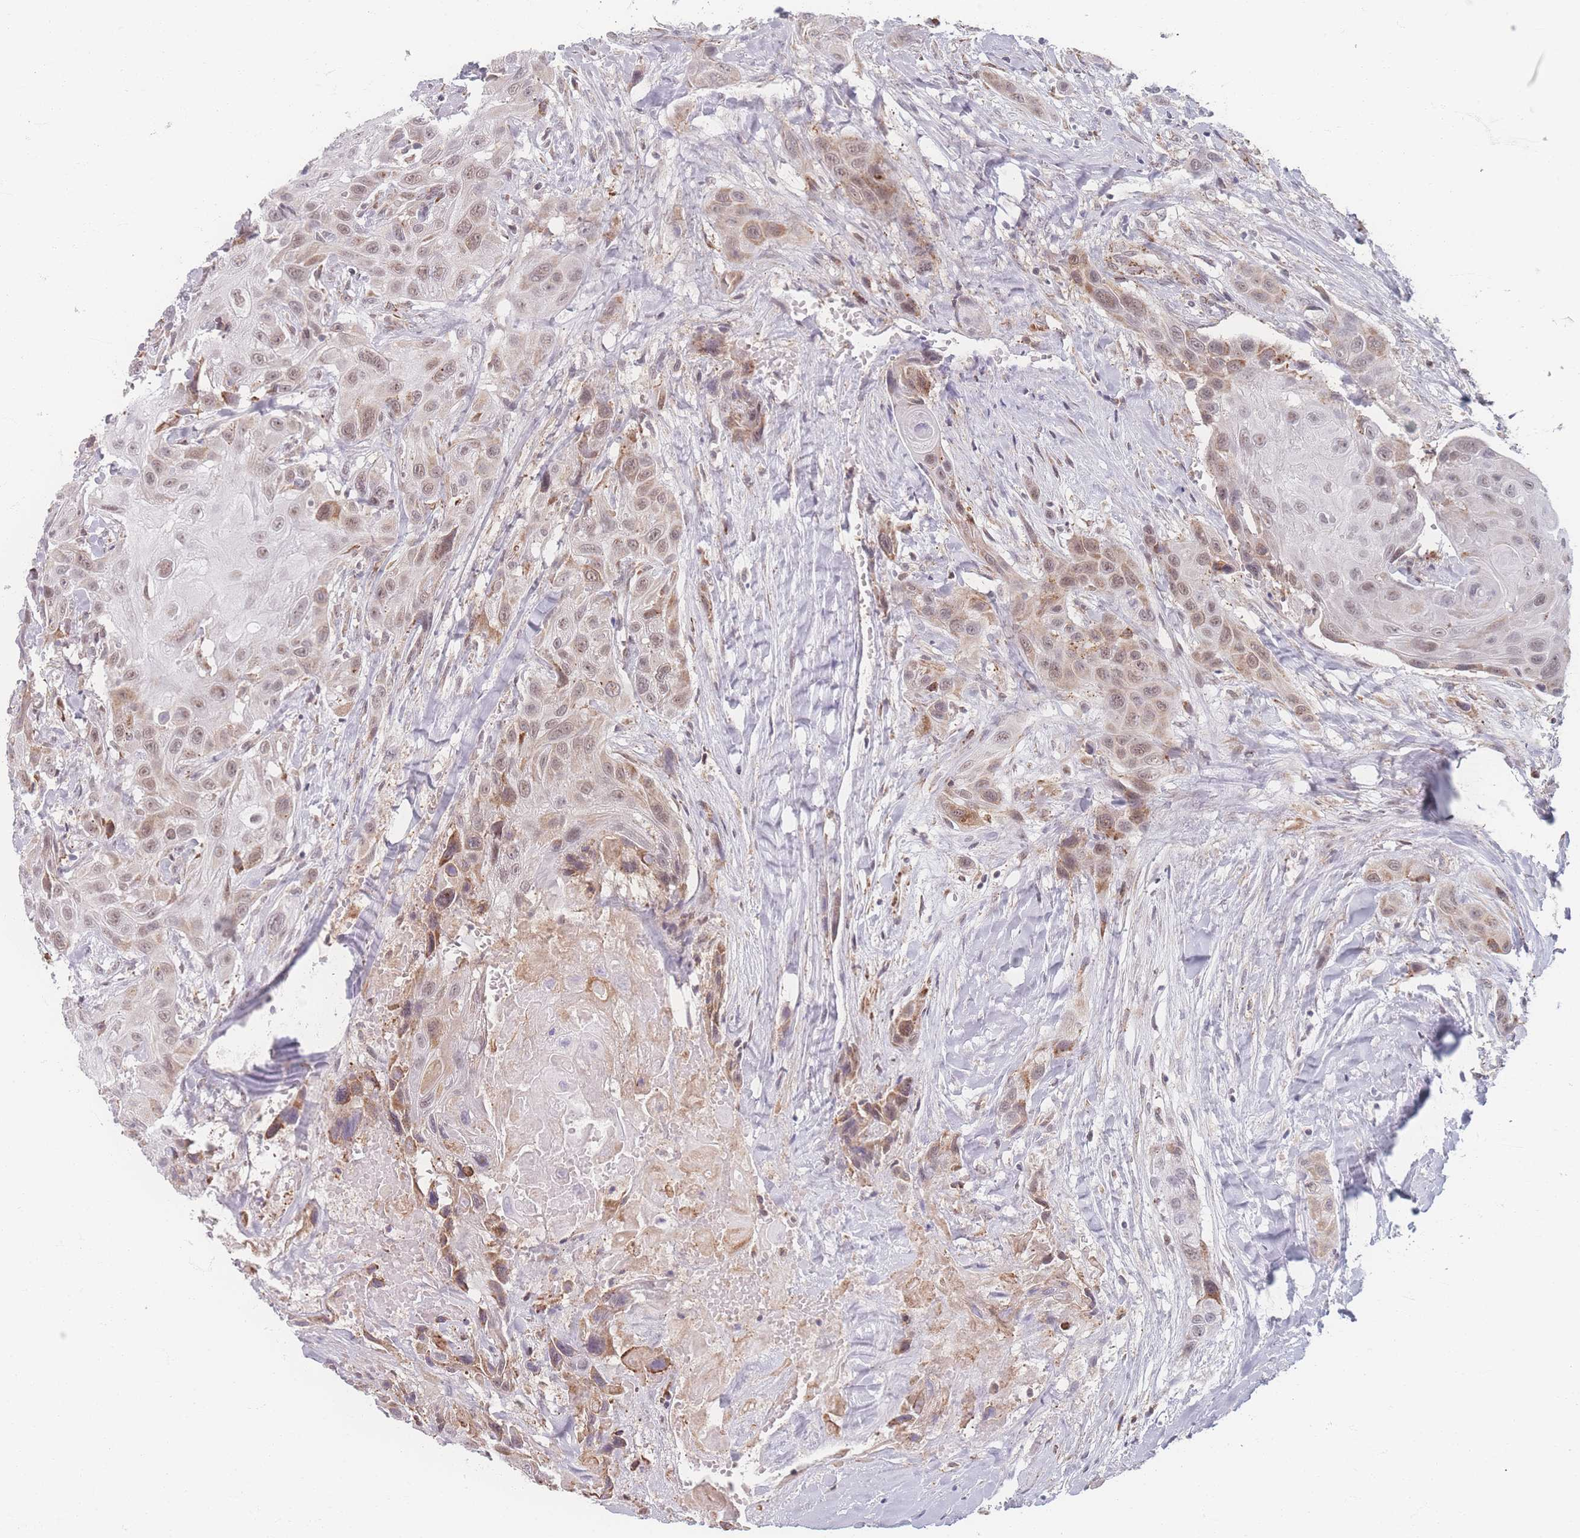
{"staining": {"intensity": "moderate", "quantity": "25%-75%", "location": "nuclear"}, "tissue": "head and neck cancer", "cell_type": "Tumor cells", "image_type": "cancer", "snomed": [{"axis": "morphology", "description": "Squamous cell carcinoma, NOS"}, {"axis": "topography", "description": "Head-Neck"}], "caption": "Immunohistochemistry (IHC) image of human head and neck squamous cell carcinoma stained for a protein (brown), which displays medium levels of moderate nuclear staining in approximately 25%-75% of tumor cells.", "gene": "ZC3H13", "patient": {"sex": "male", "age": 81}}